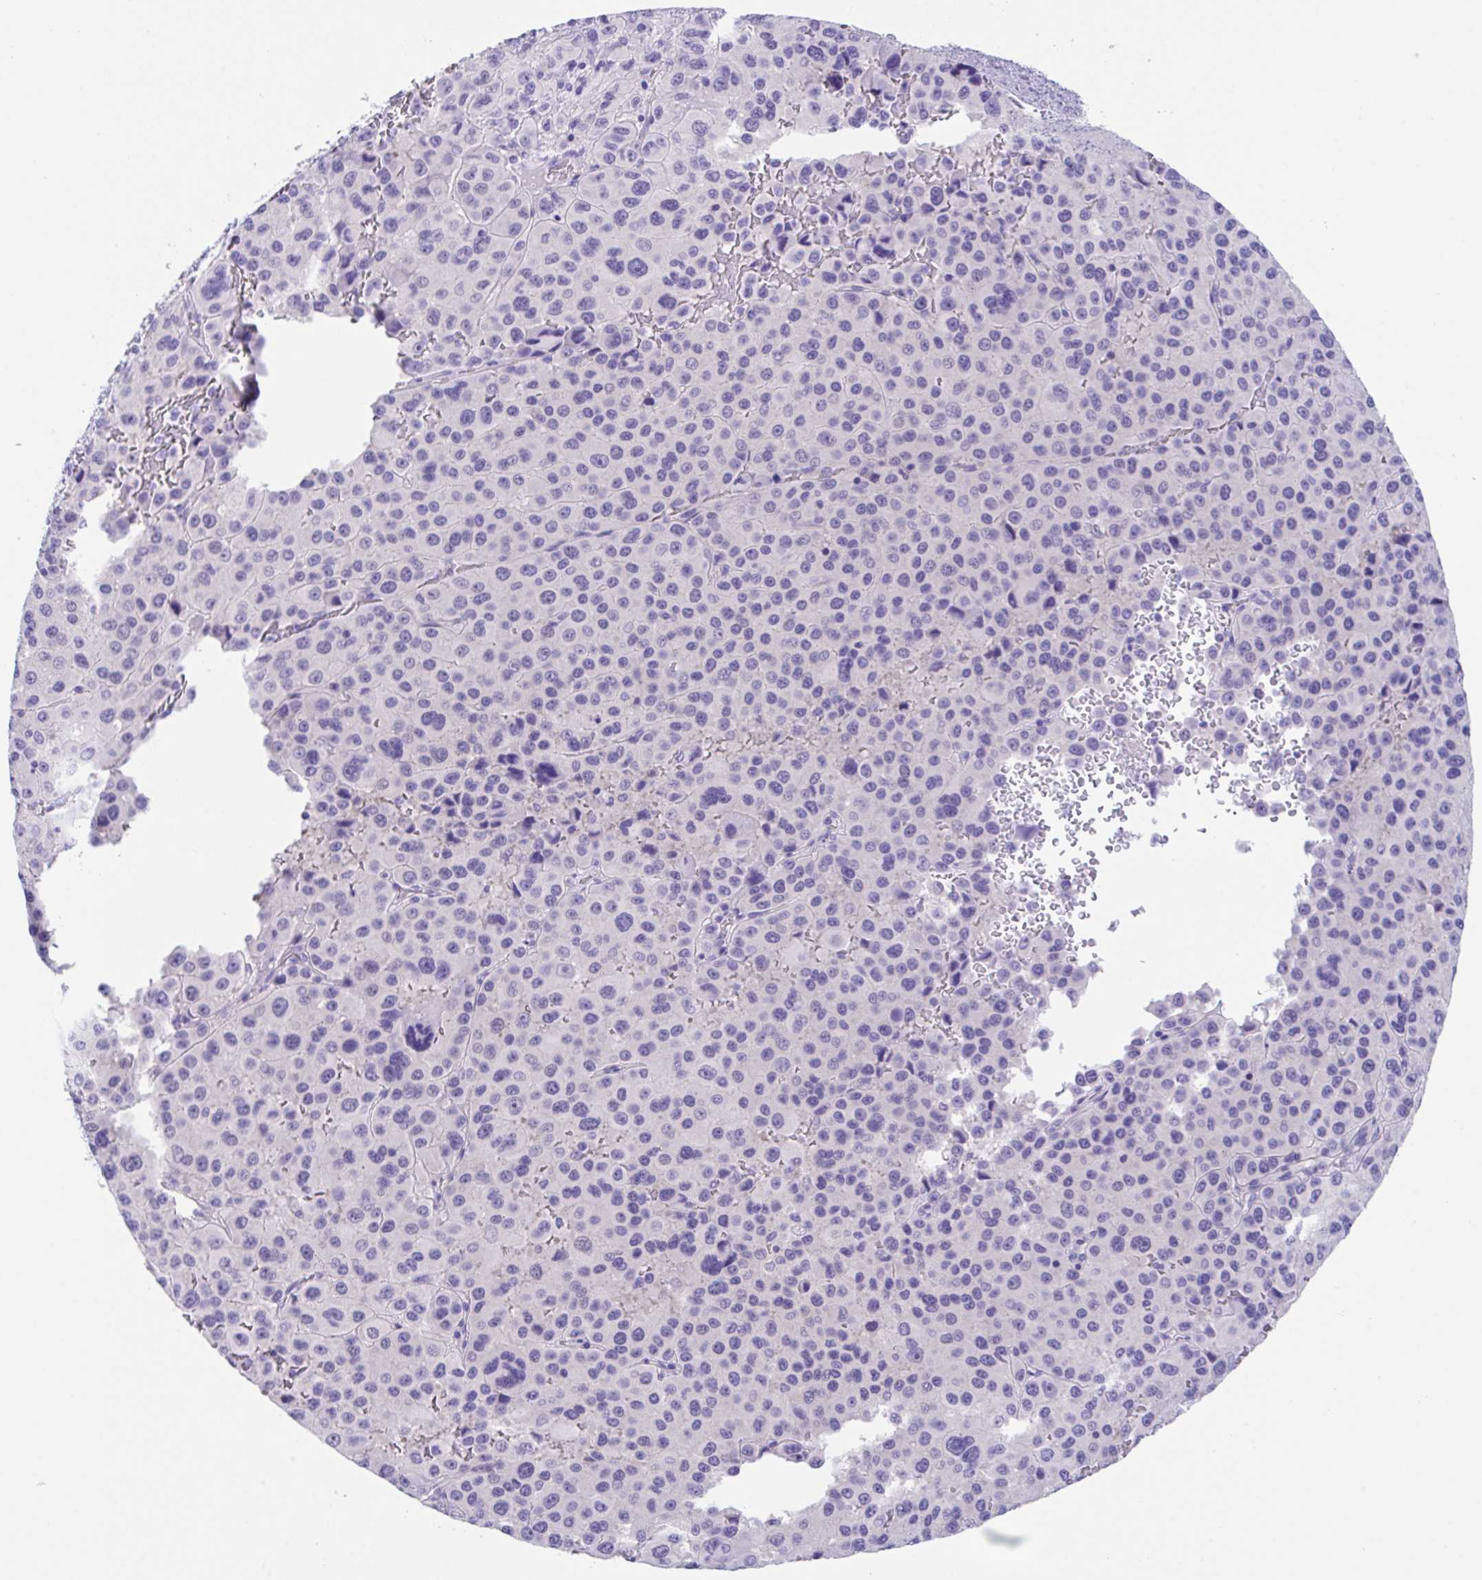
{"staining": {"intensity": "negative", "quantity": "none", "location": "none"}, "tissue": "melanoma", "cell_type": "Tumor cells", "image_type": "cancer", "snomed": [{"axis": "morphology", "description": "Malignant melanoma, Metastatic site"}, {"axis": "topography", "description": "Lymph node"}], "caption": "Immunohistochemical staining of human malignant melanoma (metastatic site) displays no significant positivity in tumor cells.", "gene": "HACD4", "patient": {"sex": "female", "age": 65}}